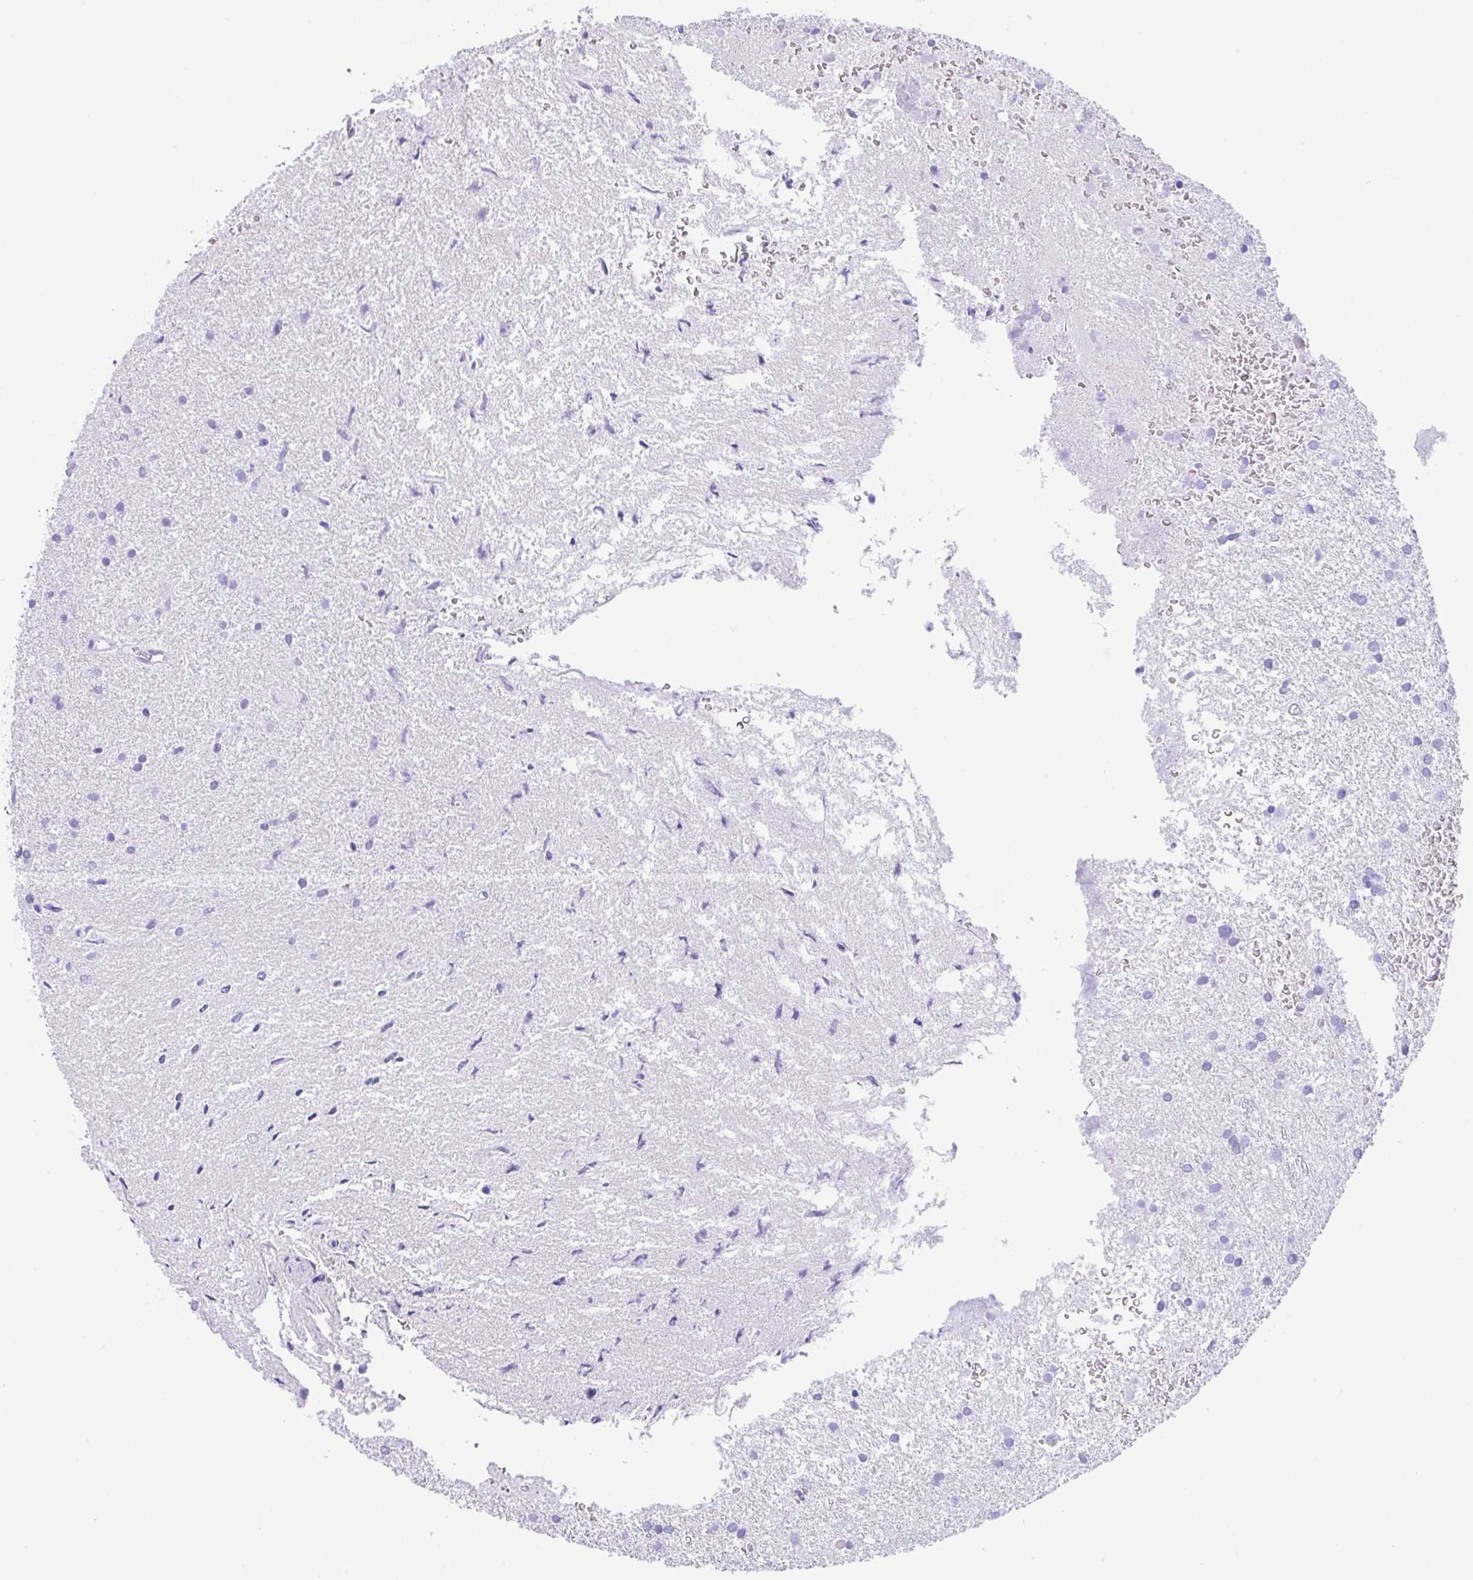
{"staining": {"intensity": "negative", "quantity": "none", "location": "none"}, "tissue": "glioma", "cell_type": "Tumor cells", "image_type": "cancer", "snomed": [{"axis": "morphology", "description": "Glioma, malignant, High grade"}, {"axis": "topography", "description": "Brain"}], "caption": "This image is of glioma stained with immunohistochemistry to label a protein in brown with the nuclei are counter-stained blue. There is no positivity in tumor cells.", "gene": "CPA1", "patient": {"sex": "female", "age": 50}}